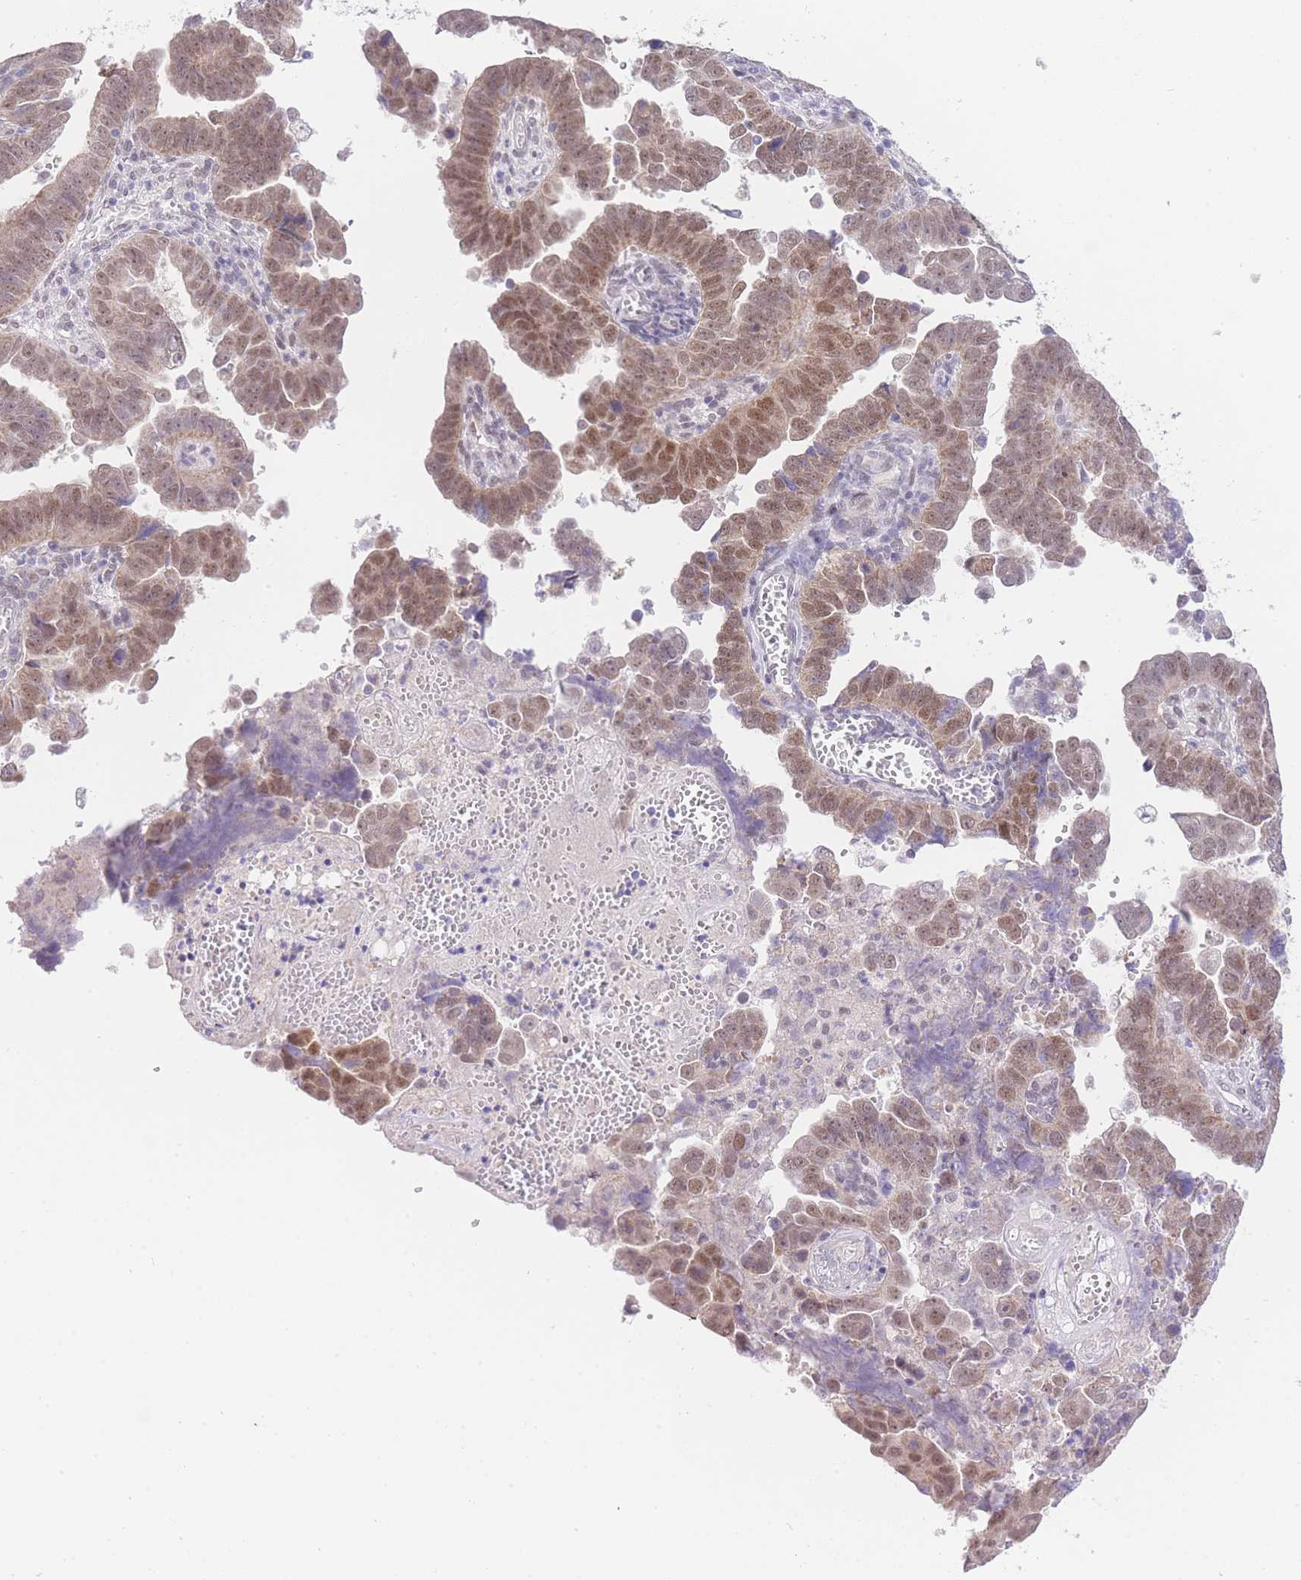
{"staining": {"intensity": "moderate", "quantity": ">75%", "location": "cytoplasmic/membranous,nuclear"}, "tissue": "endometrial cancer", "cell_type": "Tumor cells", "image_type": "cancer", "snomed": [{"axis": "morphology", "description": "Adenocarcinoma, NOS"}, {"axis": "topography", "description": "Endometrium"}], "caption": "There is medium levels of moderate cytoplasmic/membranous and nuclear positivity in tumor cells of adenocarcinoma (endometrial), as demonstrated by immunohistochemical staining (brown color).", "gene": "UBXN7", "patient": {"sex": "female", "age": 75}}